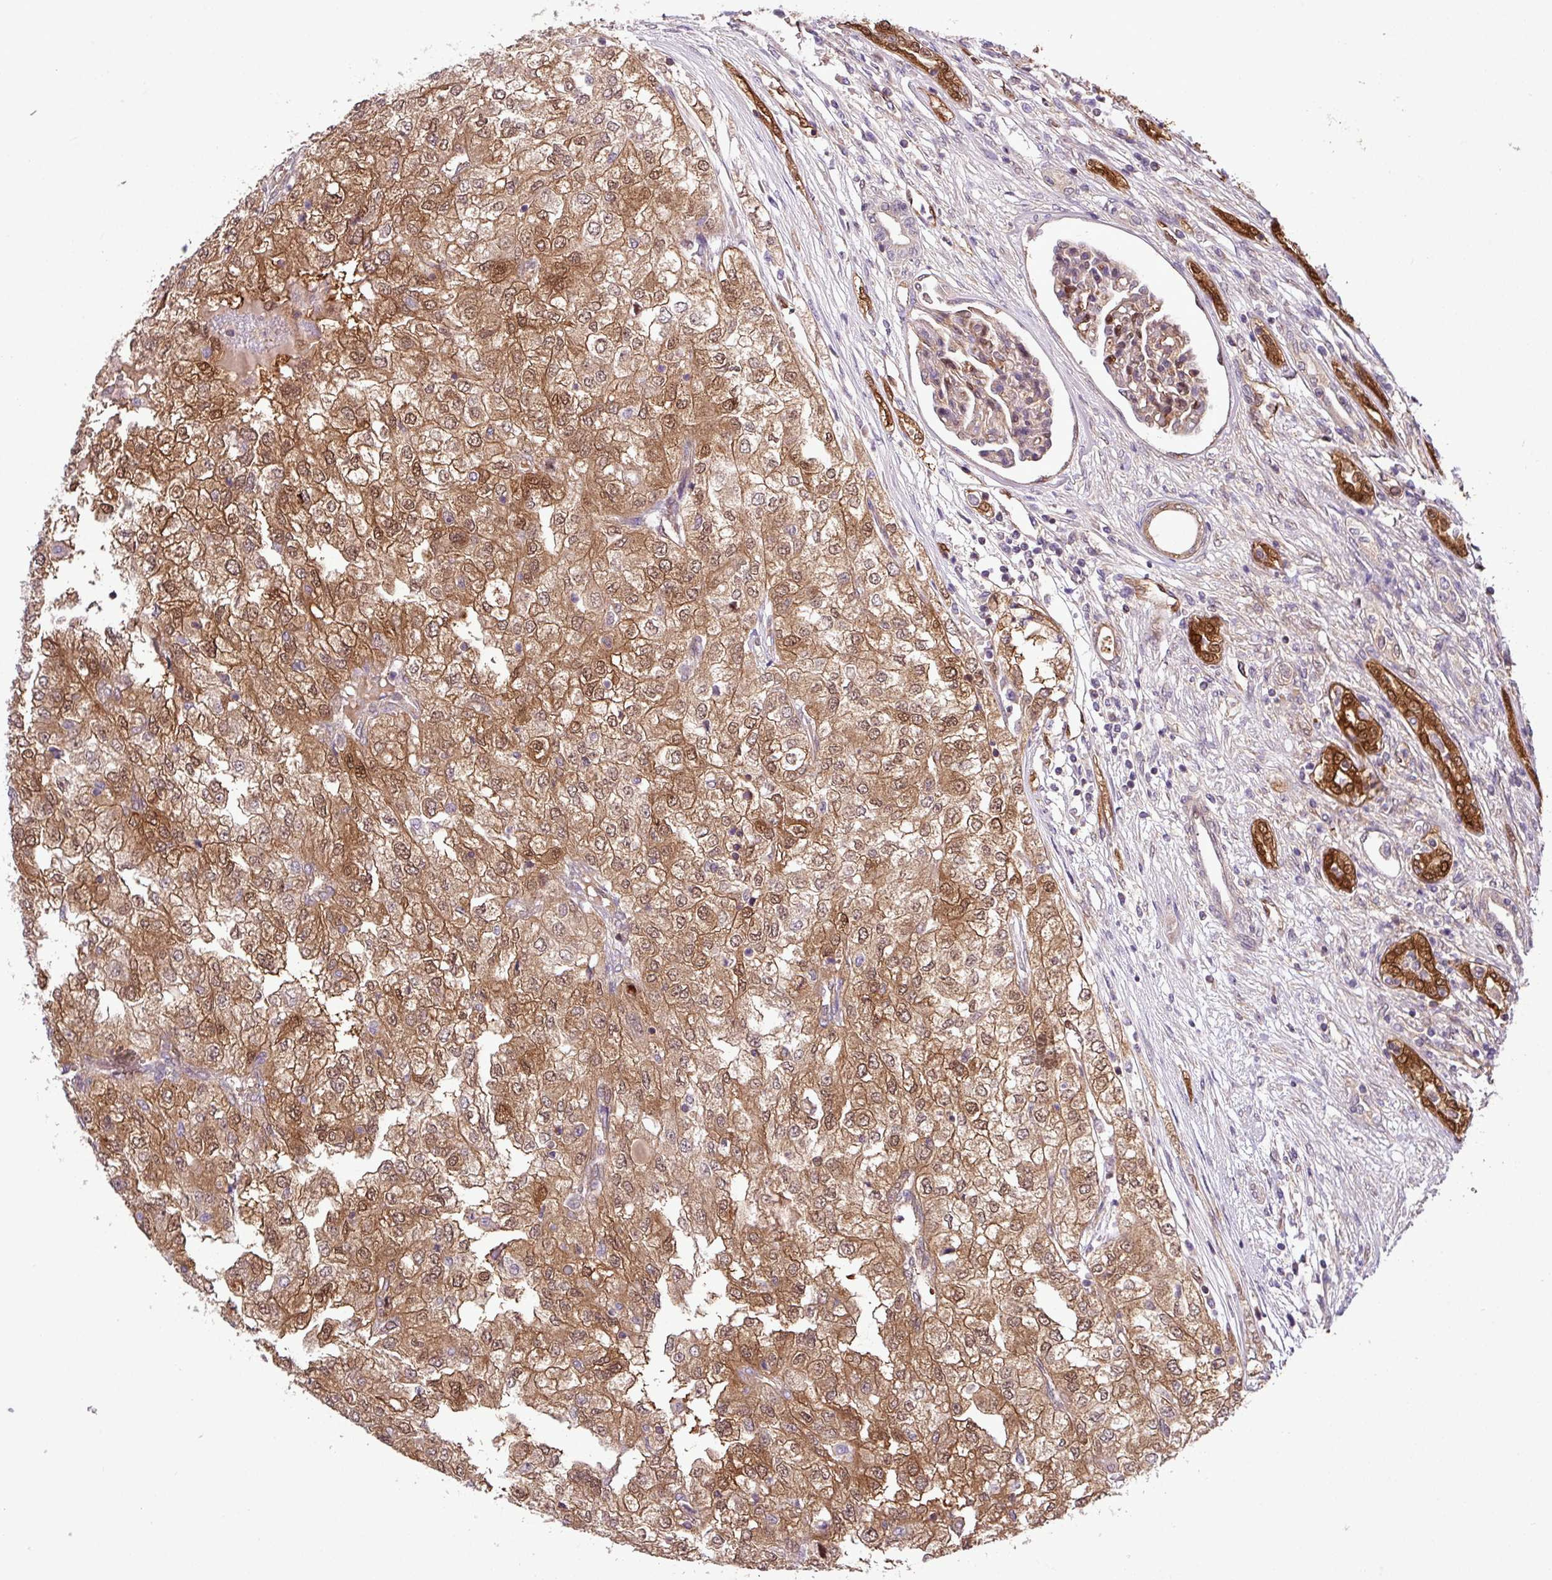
{"staining": {"intensity": "moderate", "quantity": ">75%", "location": "cytoplasmic/membranous,nuclear"}, "tissue": "renal cancer", "cell_type": "Tumor cells", "image_type": "cancer", "snomed": [{"axis": "morphology", "description": "Adenocarcinoma, NOS"}, {"axis": "topography", "description": "Kidney"}], "caption": "Immunohistochemistry photomicrograph of neoplastic tissue: human renal cancer stained using IHC exhibits medium levels of moderate protein expression localized specifically in the cytoplasmic/membranous and nuclear of tumor cells, appearing as a cytoplasmic/membranous and nuclear brown color.", "gene": "CARHSP1", "patient": {"sex": "female", "age": 54}}